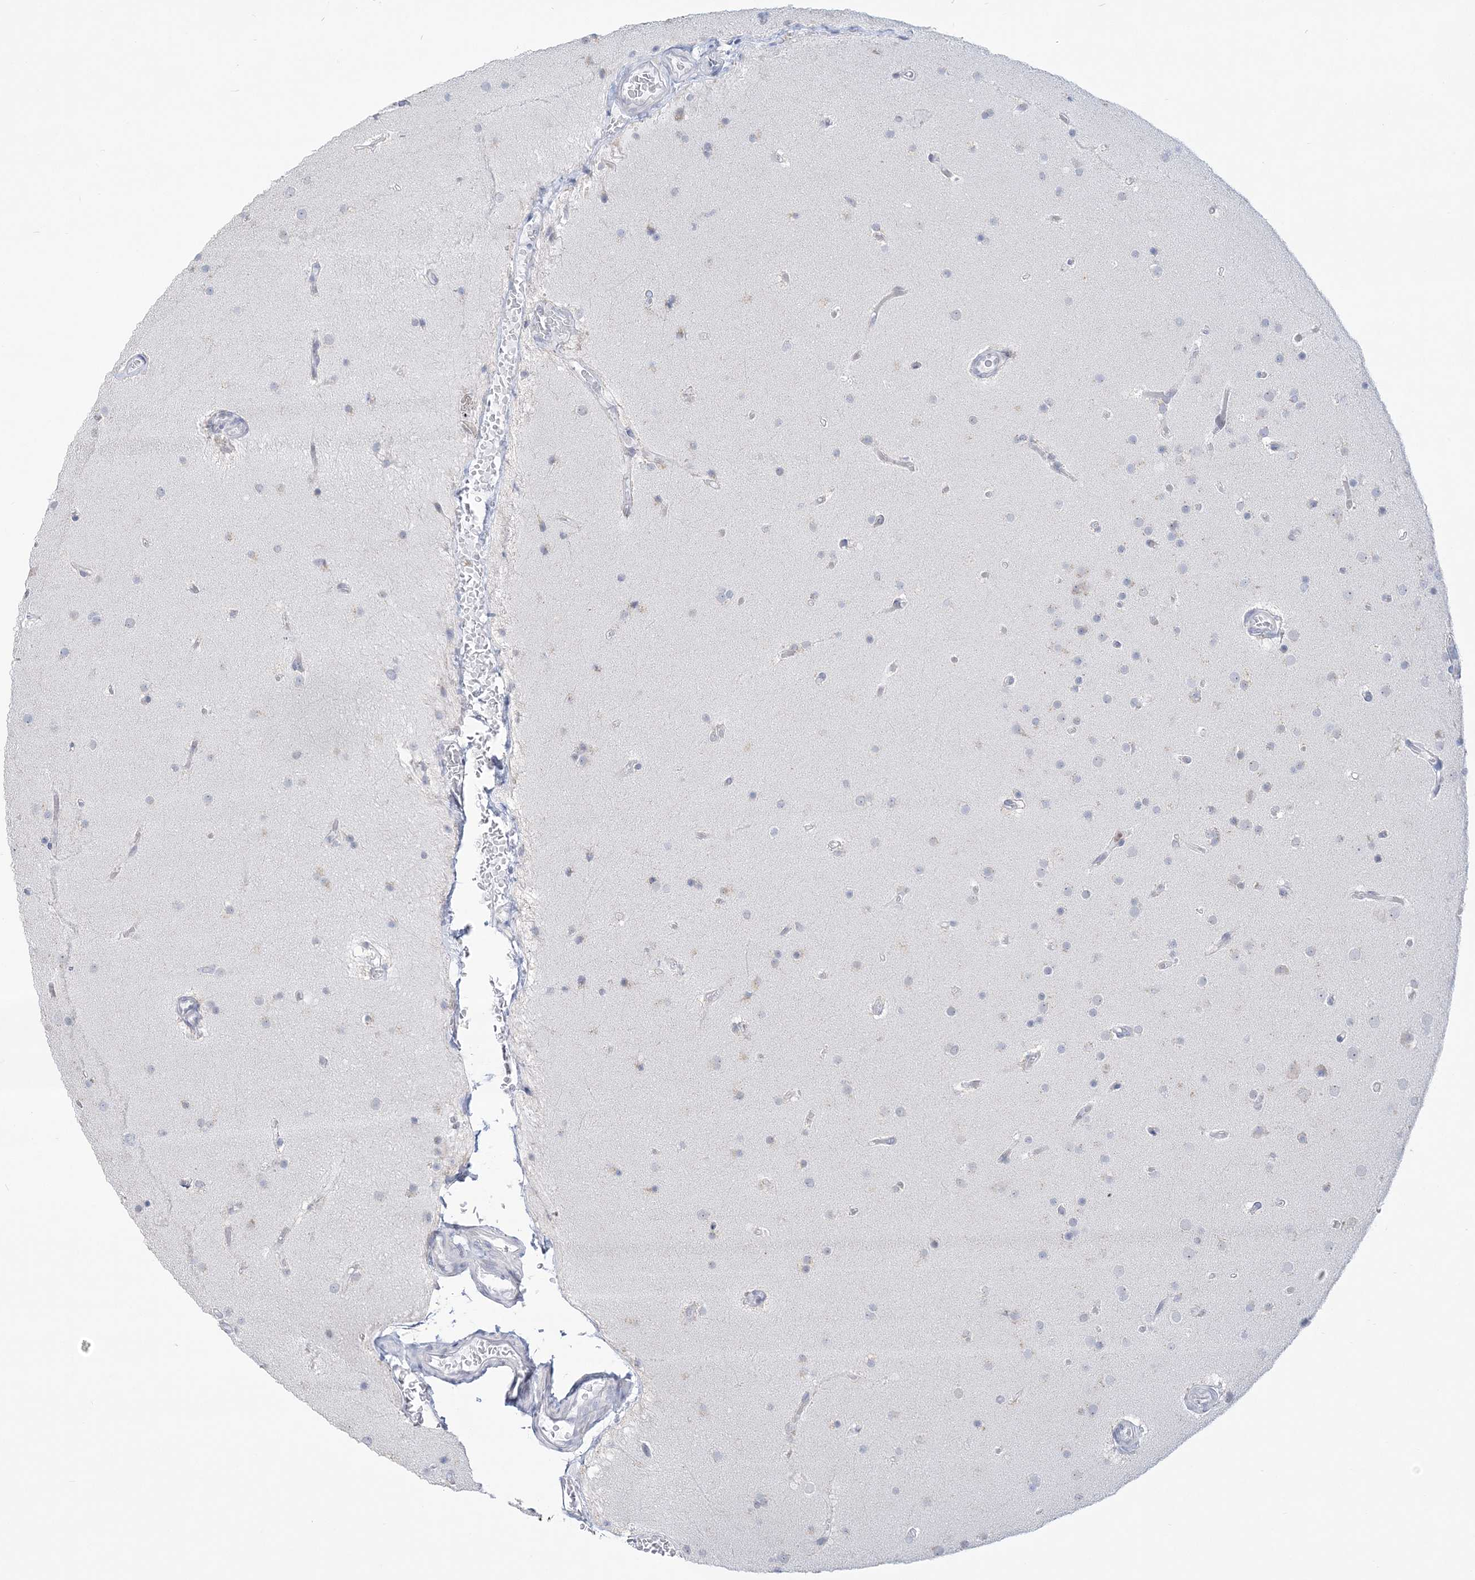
{"staining": {"intensity": "negative", "quantity": "none", "location": "none"}, "tissue": "glioma", "cell_type": "Tumor cells", "image_type": "cancer", "snomed": [{"axis": "morphology", "description": "Glioma, malignant, High grade"}, {"axis": "topography", "description": "Cerebral cortex"}], "caption": "Glioma stained for a protein using IHC reveals no positivity tumor cells.", "gene": "DDX21", "patient": {"sex": "female", "age": 36}}